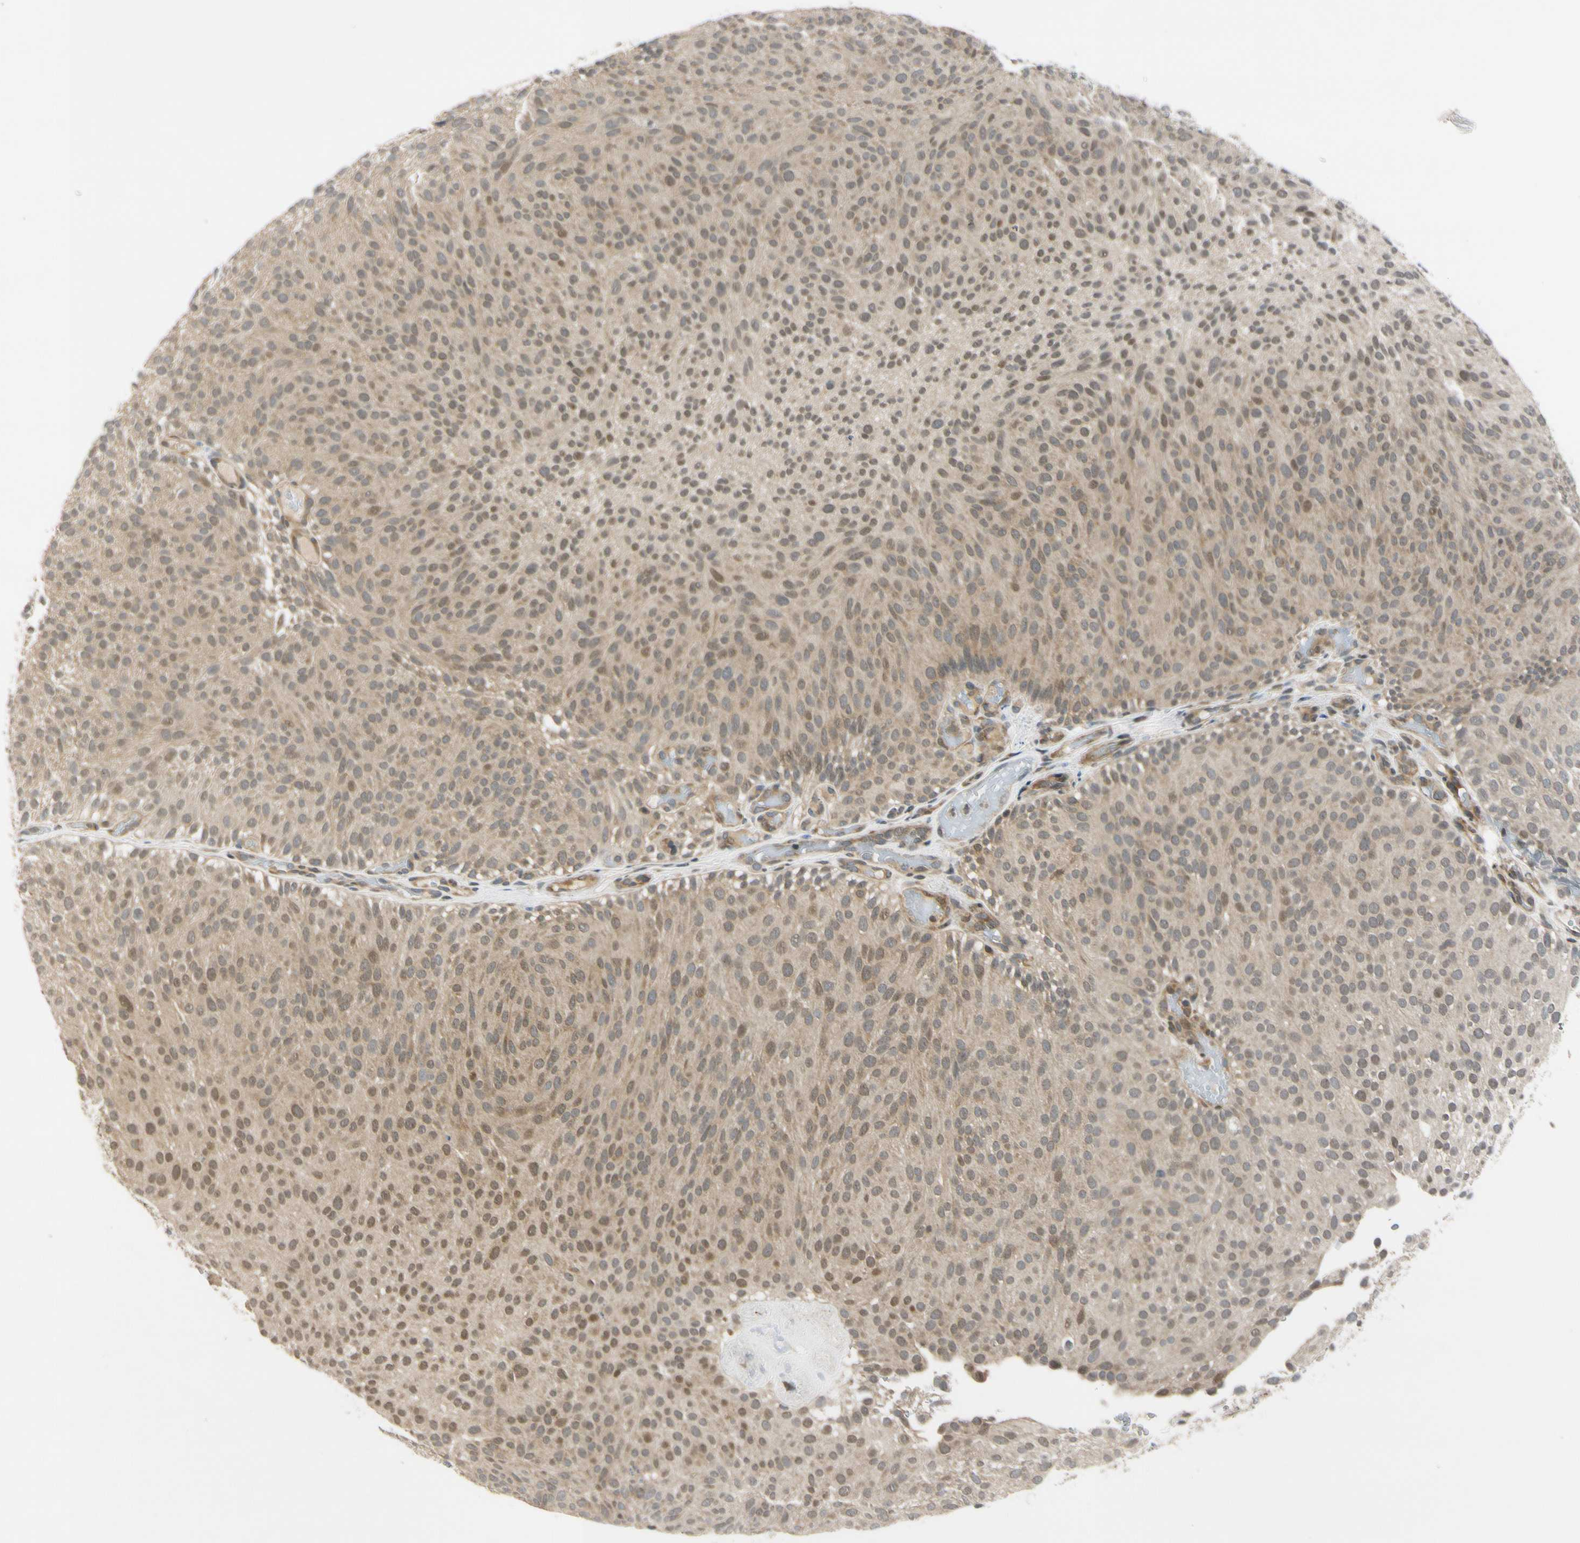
{"staining": {"intensity": "weak", "quantity": ">75%", "location": "cytoplasmic/membranous"}, "tissue": "urothelial cancer", "cell_type": "Tumor cells", "image_type": "cancer", "snomed": [{"axis": "morphology", "description": "Urothelial carcinoma, Low grade"}, {"axis": "topography", "description": "Urinary bladder"}], "caption": "Tumor cells reveal low levels of weak cytoplasmic/membranous staining in about >75% of cells in urothelial cancer.", "gene": "RPS6KB2", "patient": {"sex": "male", "age": 78}}